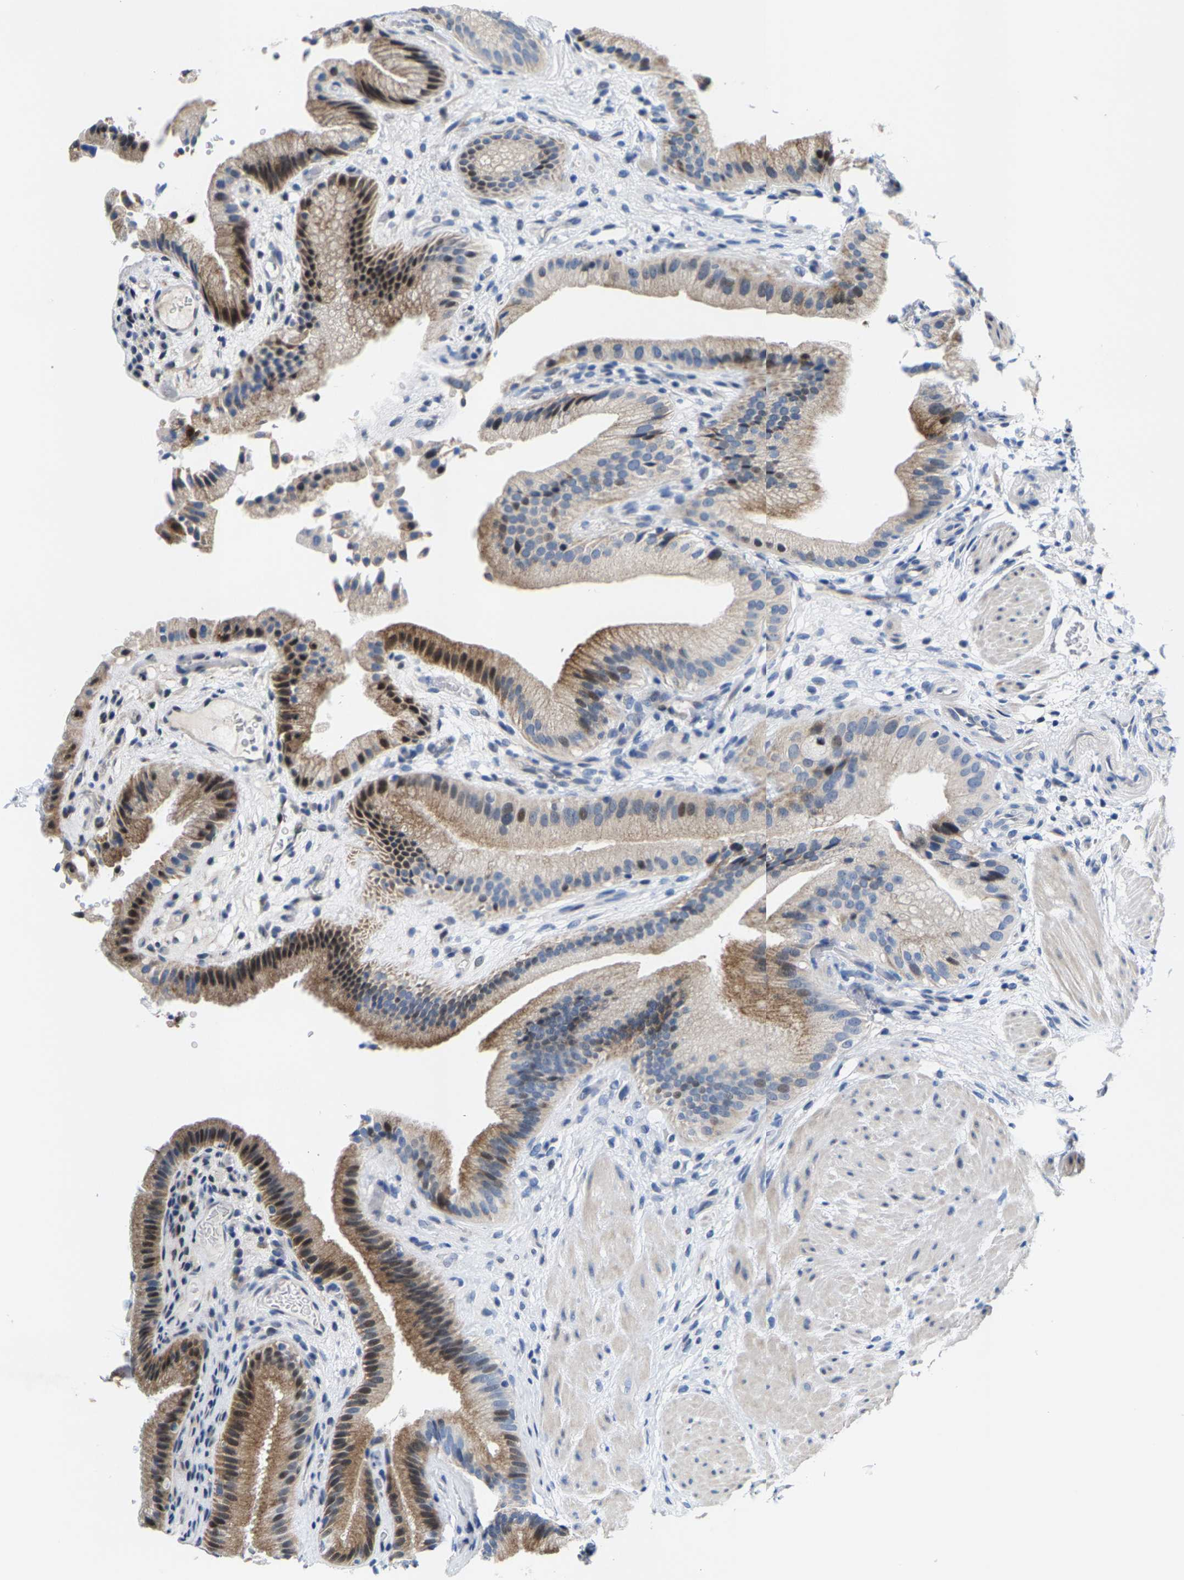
{"staining": {"intensity": "moderate", "quantity": "25%-75%", "location": "cytoplasmic/membranous"}, "tissue": "gallbladder", "cell_type": "Glandular cells", "image_type": "normal", "snomed": [{"axis": "morphology", "description": "Normal tissue, NOS"}, {"axis": "topography", "description": "Gallbladder"}], "caption": "Immunohistochemical staining of unremarkable gallbladder reveals moderate cytoplasmic/membranous protein positivity in approximately 25%-75% of glandular cells. (Stains: DAB (3,3'-diaminobenzidine) in brown, nuclei in blue, Microscopy: brightfield microscopy at high magnification).", "gene": "KLHL1", "patient": {"sex": "male", "age": 49}}